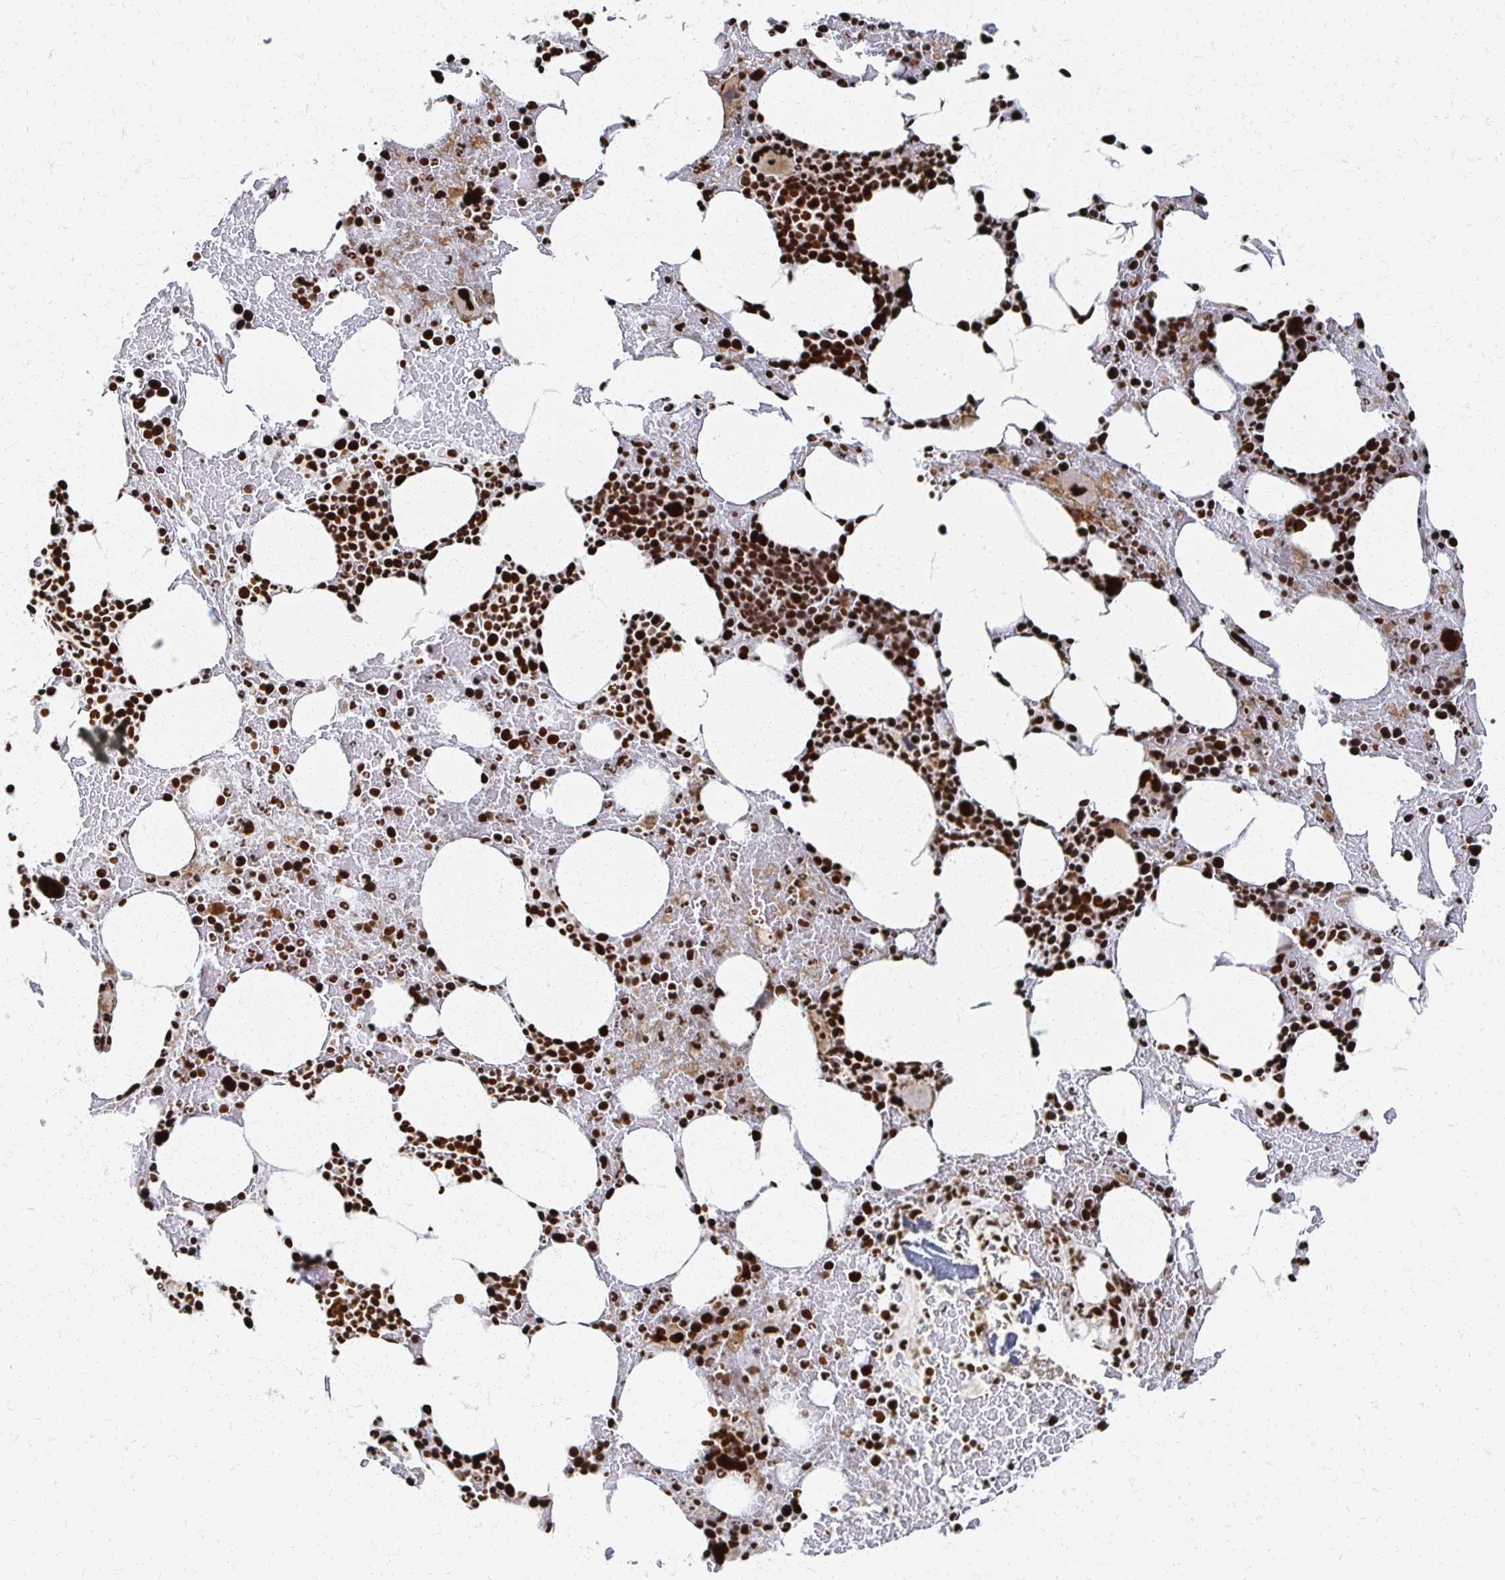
{"staining": {"intensity": "strong", "quantity": ">75%", "location": "nuclear"}, "tissue": "bone marrow", "cell_type": "Hematopoietic cells", "image_type": "normal", "snomed": [{"axis": "morphology", "description": "Normal tissue, NOS"}, {"axis": "topography", "description": "Bone marrow"}], "caption": "The photomicrograph exhibits a brown stain indicating the presence of a protein in the nuclear of hematopoietic cells in bone marrow. The protein is stained brown, and the nuclei are stained in blue (DAB (3,3'-diaminobenzidine) IHC with brightfield microscopy, high magnification).", "gene": "RBBP4", "patient": {"sex": "female", "age": 62}}